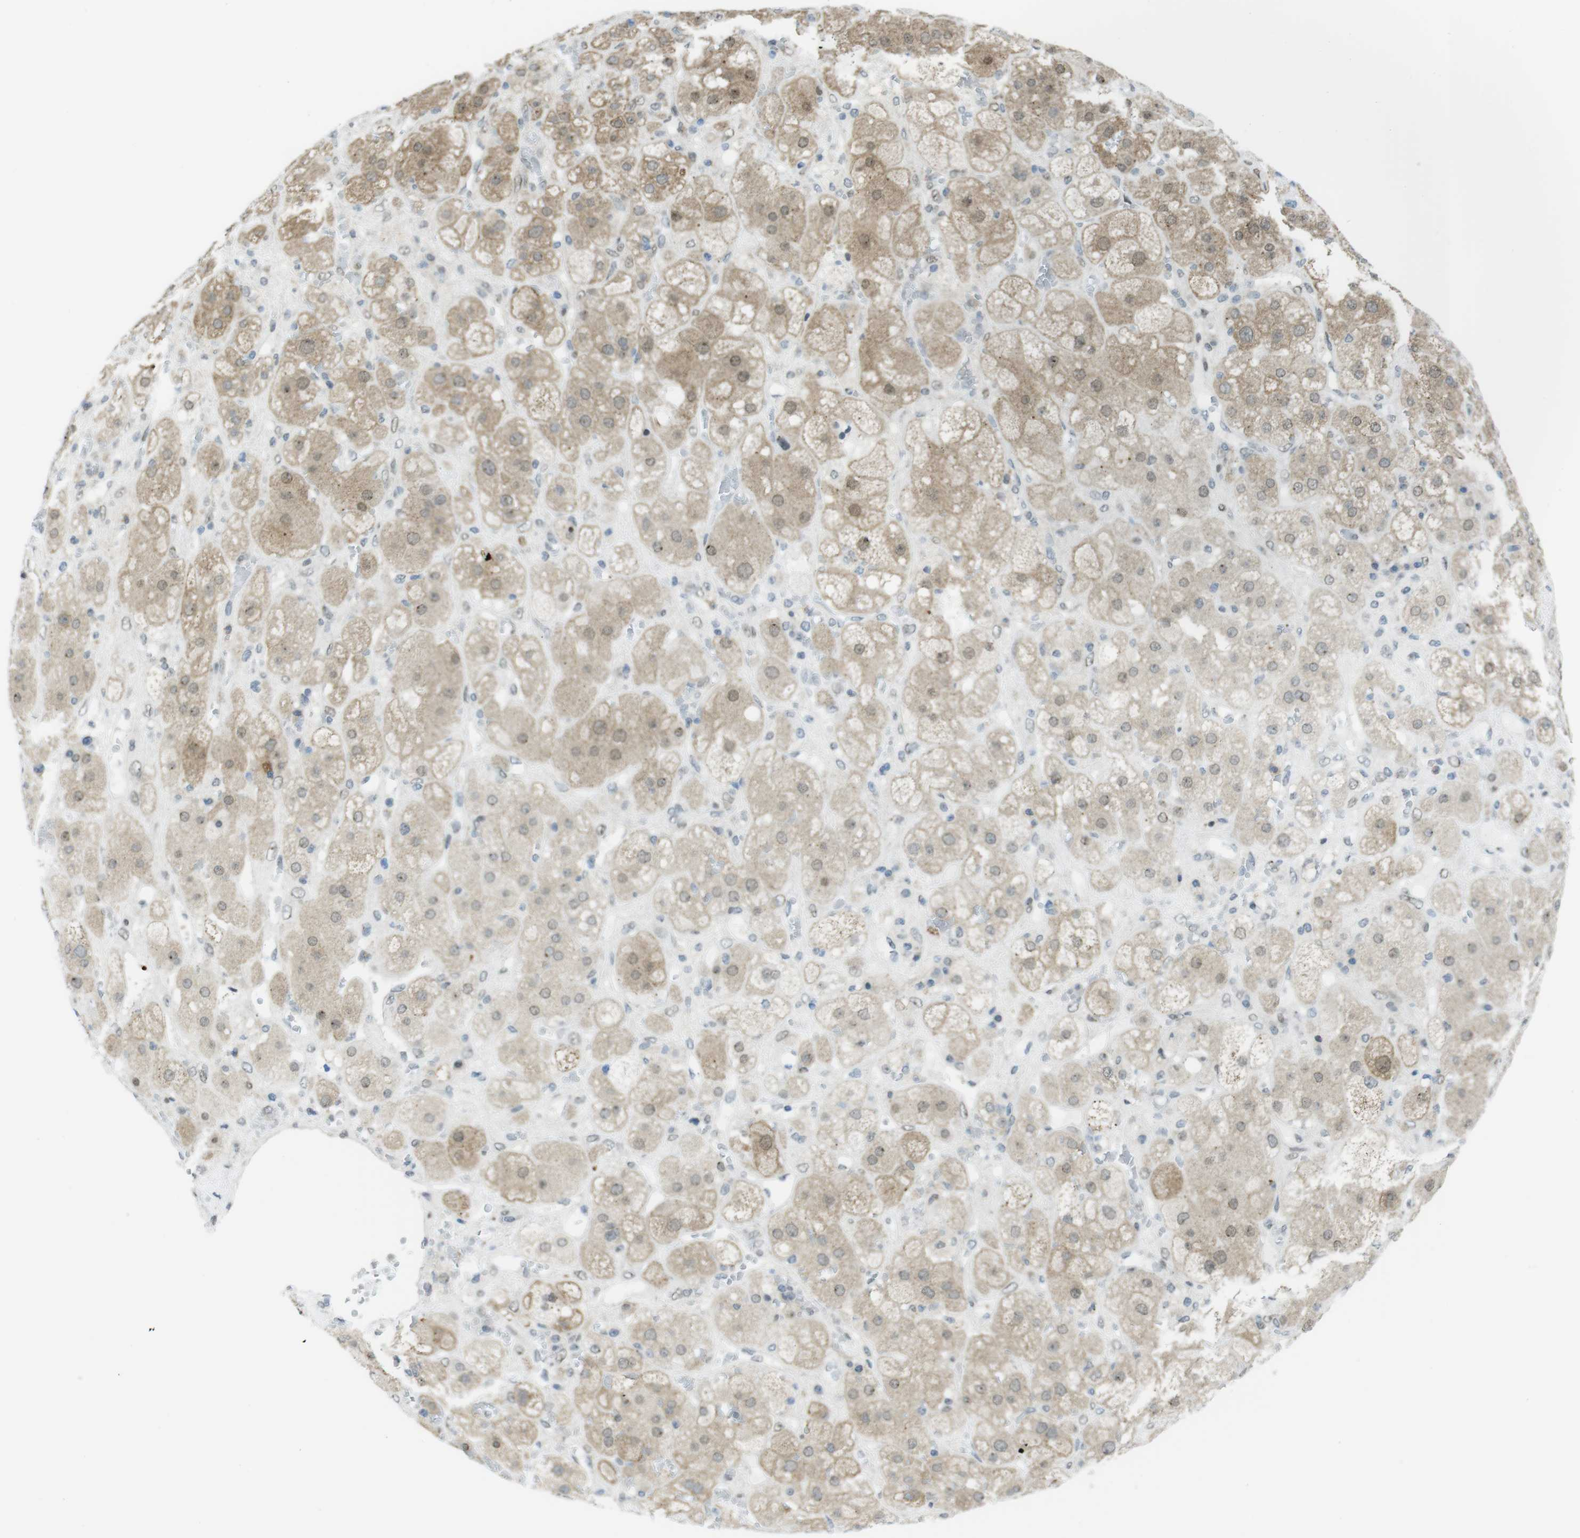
{"staining": {"intensity": "strong", "quantity": "<25%", "location": "cytoplasmic/membranous,nuclear"}, "tissue": "adrenal gland", "cell_type": "Glandular cells", "image_type": "normal", "snomed": [{"axis": "morphology", "description": "Normal tissue, NOS"}, {"axis": "topography", "description": "Adrenal gland"}], "caption": "Immunohistochemistry (DAB) staining of benign adrenal gland reveals strong cytoplasmic/membranous,nuclear protein positivity in approximately <25% of glandular cells. The protein is shown in brown color, while the nuclei are stained blue.", "gene": "UBB", "patient": {"sex": "female", "age": 47}}